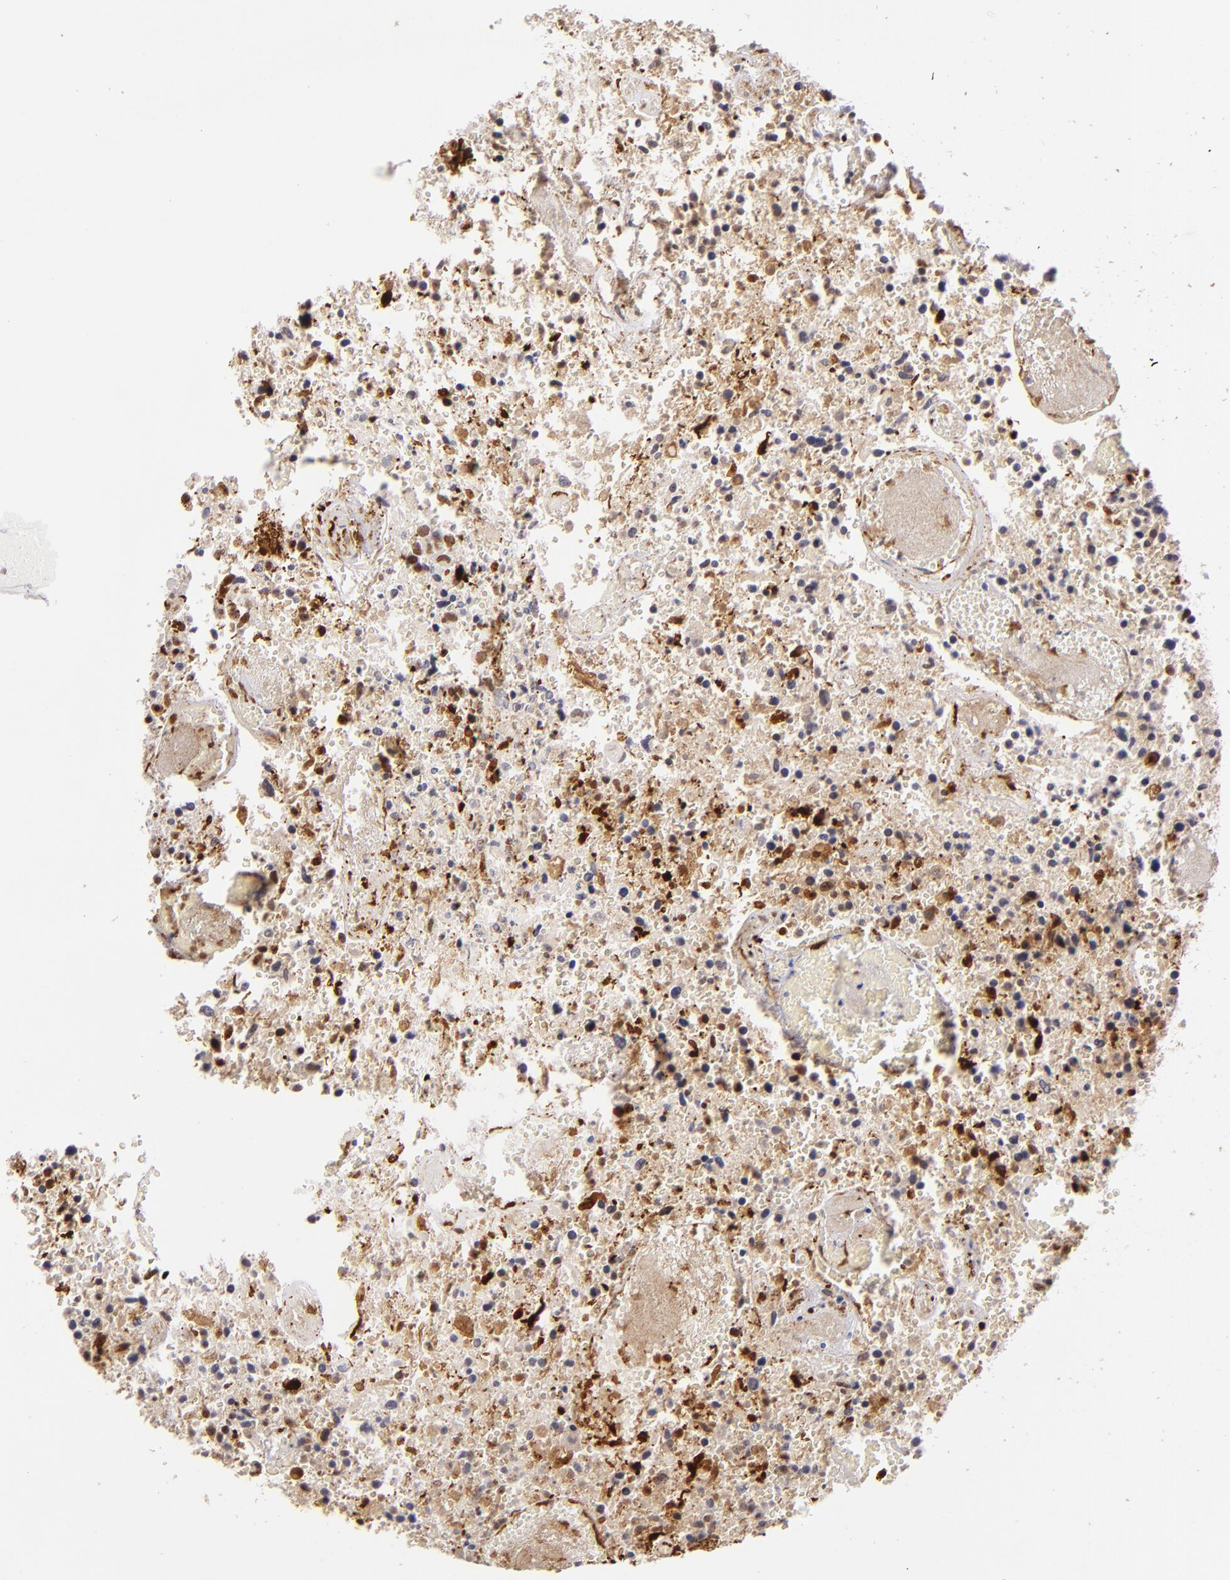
{"staining": {"intensity": "moderate", "quantity": ">75%", "location": "nuclear"}, "tissue": "glioma", "cell_type": "Tumor cells", "image_type": "cancer", "snomed": [{"axis": "morphology", "description": "Glioma, malignant, High grade"}, {"axis": "topography", "description": "Brain"}], "caption": "DAB immunohistochemical staining of human high-grade glioma (malignant) exhibits moderate nuclear protein positivity in about >75% of tumor cells. (IHC, brightfield microscopy, high magnification).", "gene": "RXRG", "patient": {"sex": "male", "age": 72}}